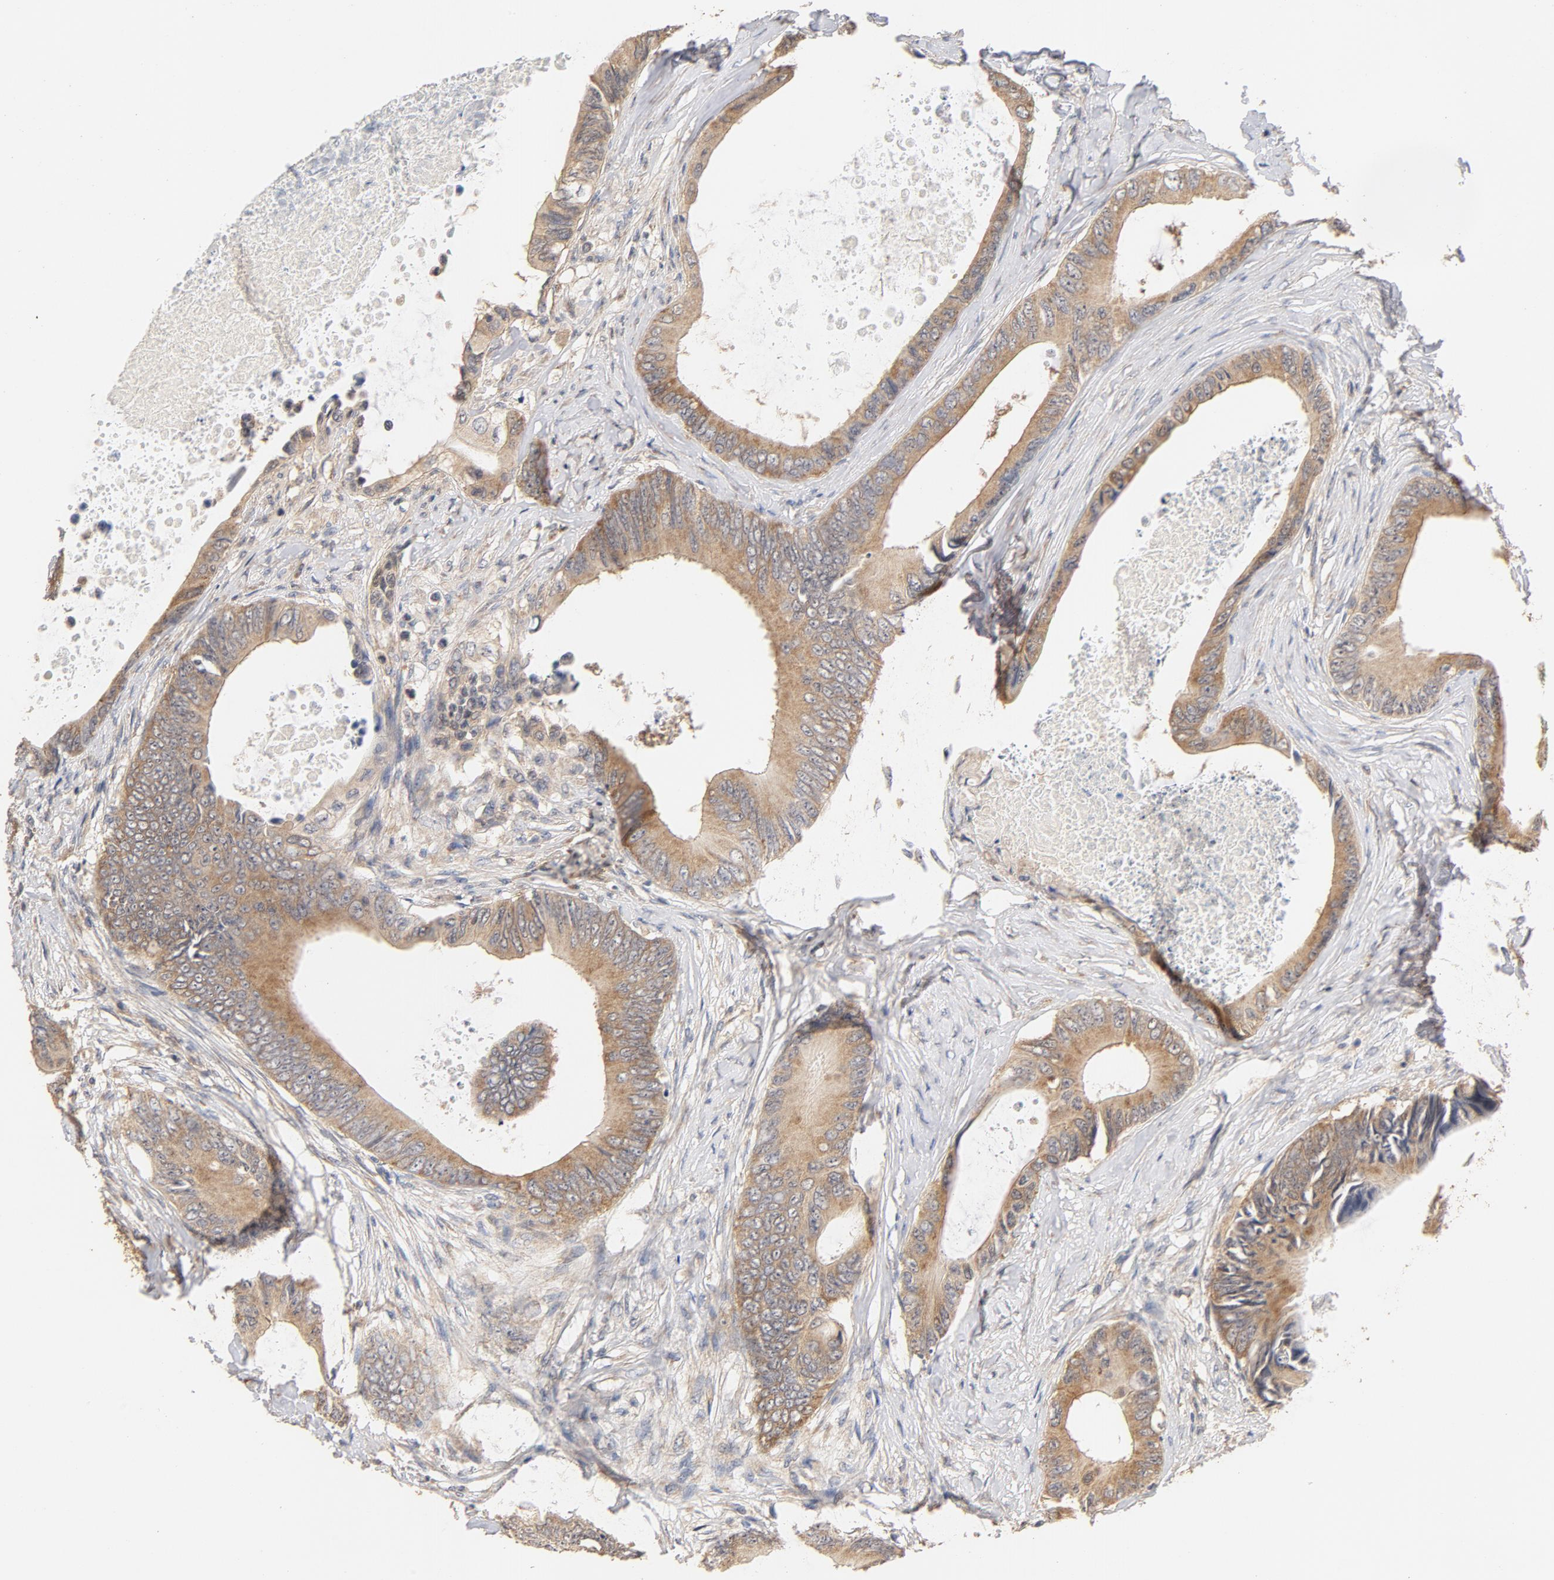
{"staining": {"intensity": "moderate", "quantity": ">75%", "location": "cytoplasmic/membranous"}, "tissue": "colorectal cancer", "cell_type": "Tumor cells", "image_type": "cancer", "snomed": [{"axis": "morphology", "description": "Normal tissue, NOS"}, {"axis": "morphology", "description": "Adenocarcinoma, NOS"}, {"axis": "topography", "description": "Rectum"}, {"axis": "topography", "description": "Peripheral nerve tissue"}], "caption": "A brown stain highlights moderate cytoplasmic/membranous expression of a protein in colorectal adenocarcinoma tumor cells.", "gene": "DDX6", "patient": {"sex": "female", "age": 77}}